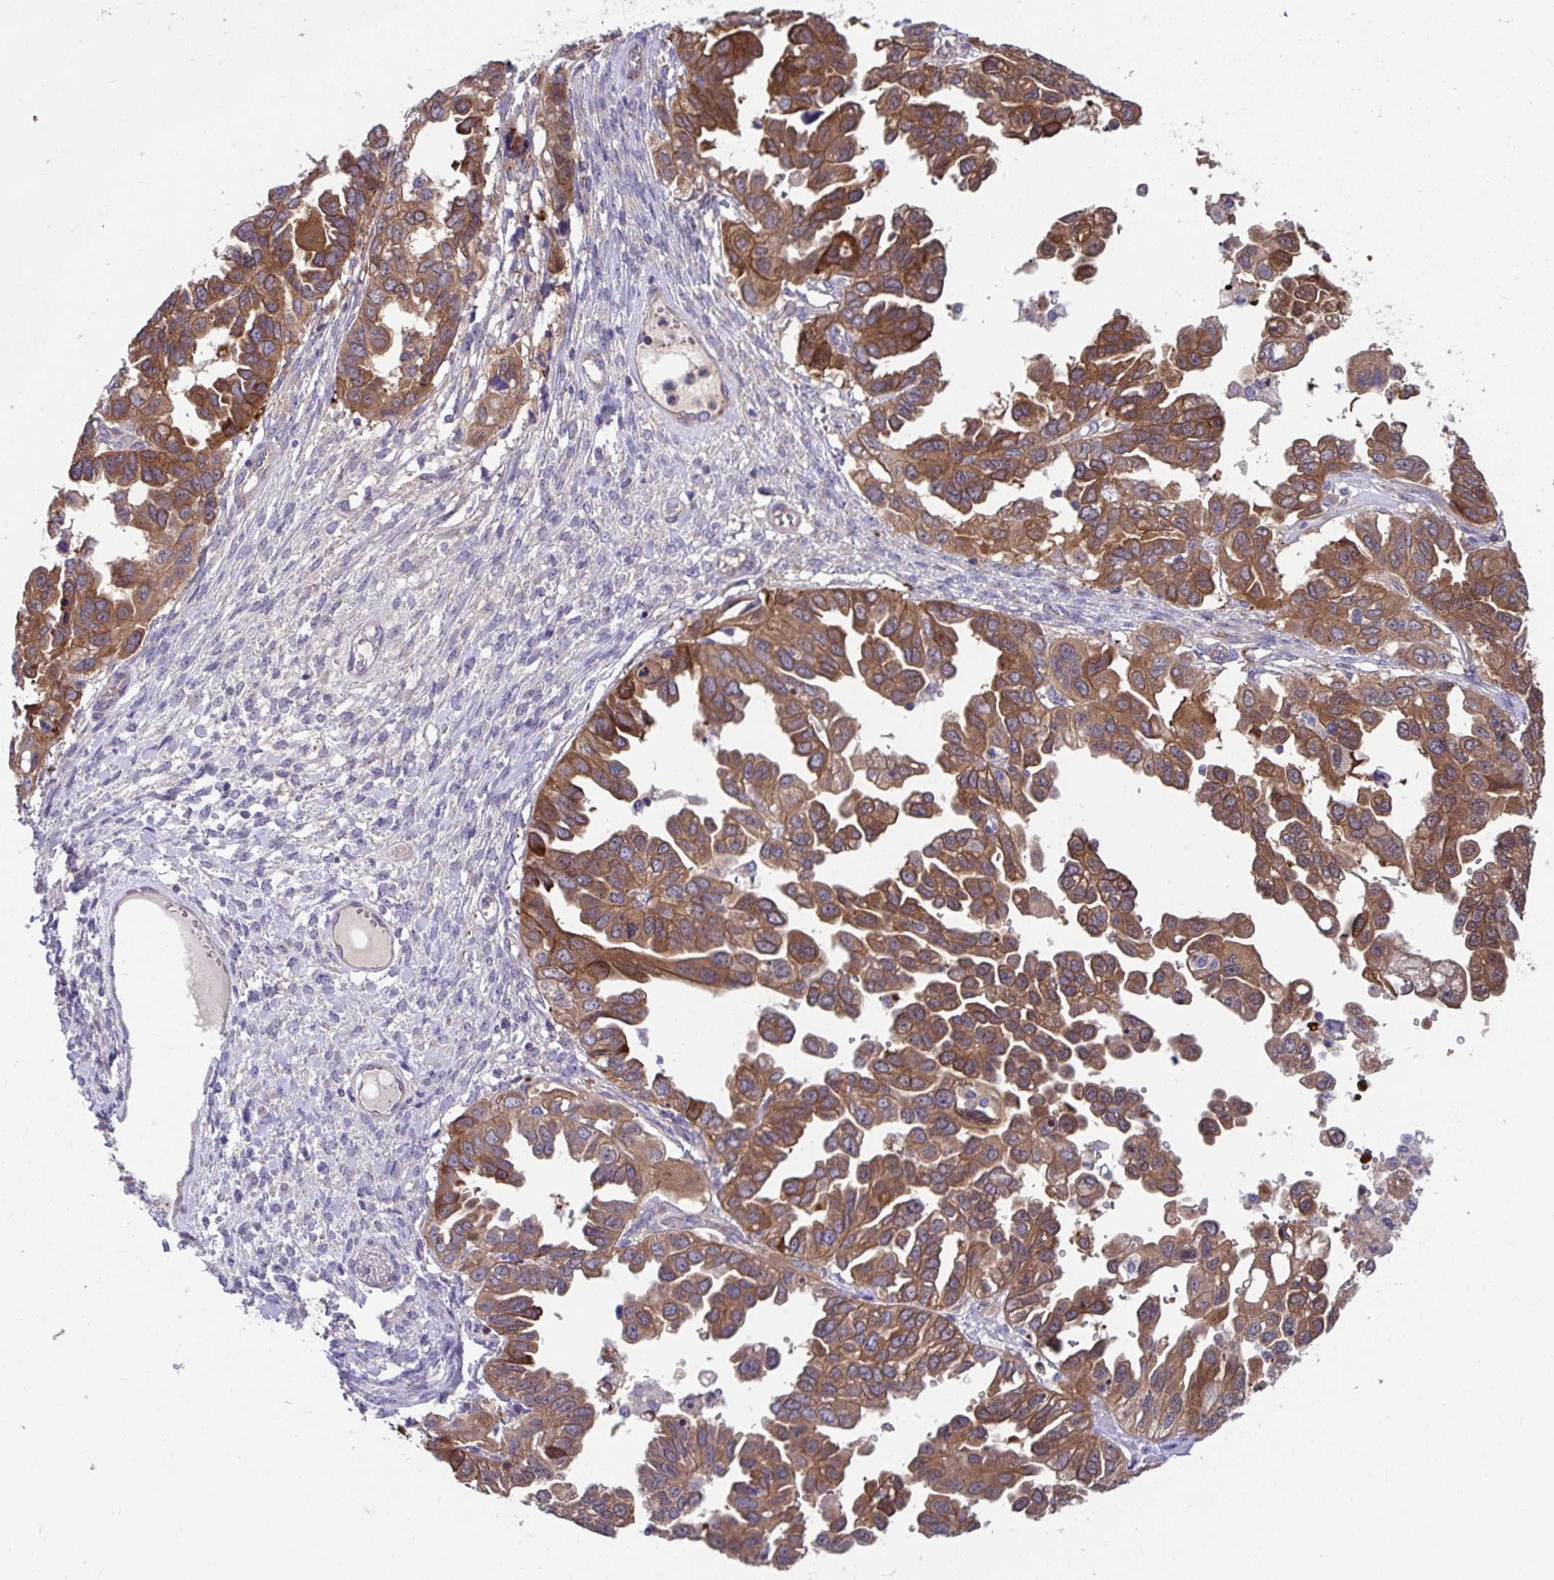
{"staining": {"intensity": "strong", "quantity": ">75%", "location": "cytoplasmic/membranous"}, "tissue": "ovarian cancer", "cell_type": "Tumor cells", "image_type": "cancer", "snomed": [{"axis": "morphology", "description": "Cystadenocarcinoma, serous, NOS"}, {"axis": "topography", "description": "Ovary"}], "caption": "The image displays a brown stain indicating the presence of a protein in the cytoplasmic/membranous of tumor cells in ovarian cancer.", "gene": "PCDHB7", "patient": {"sex": "female", "age": 53}}